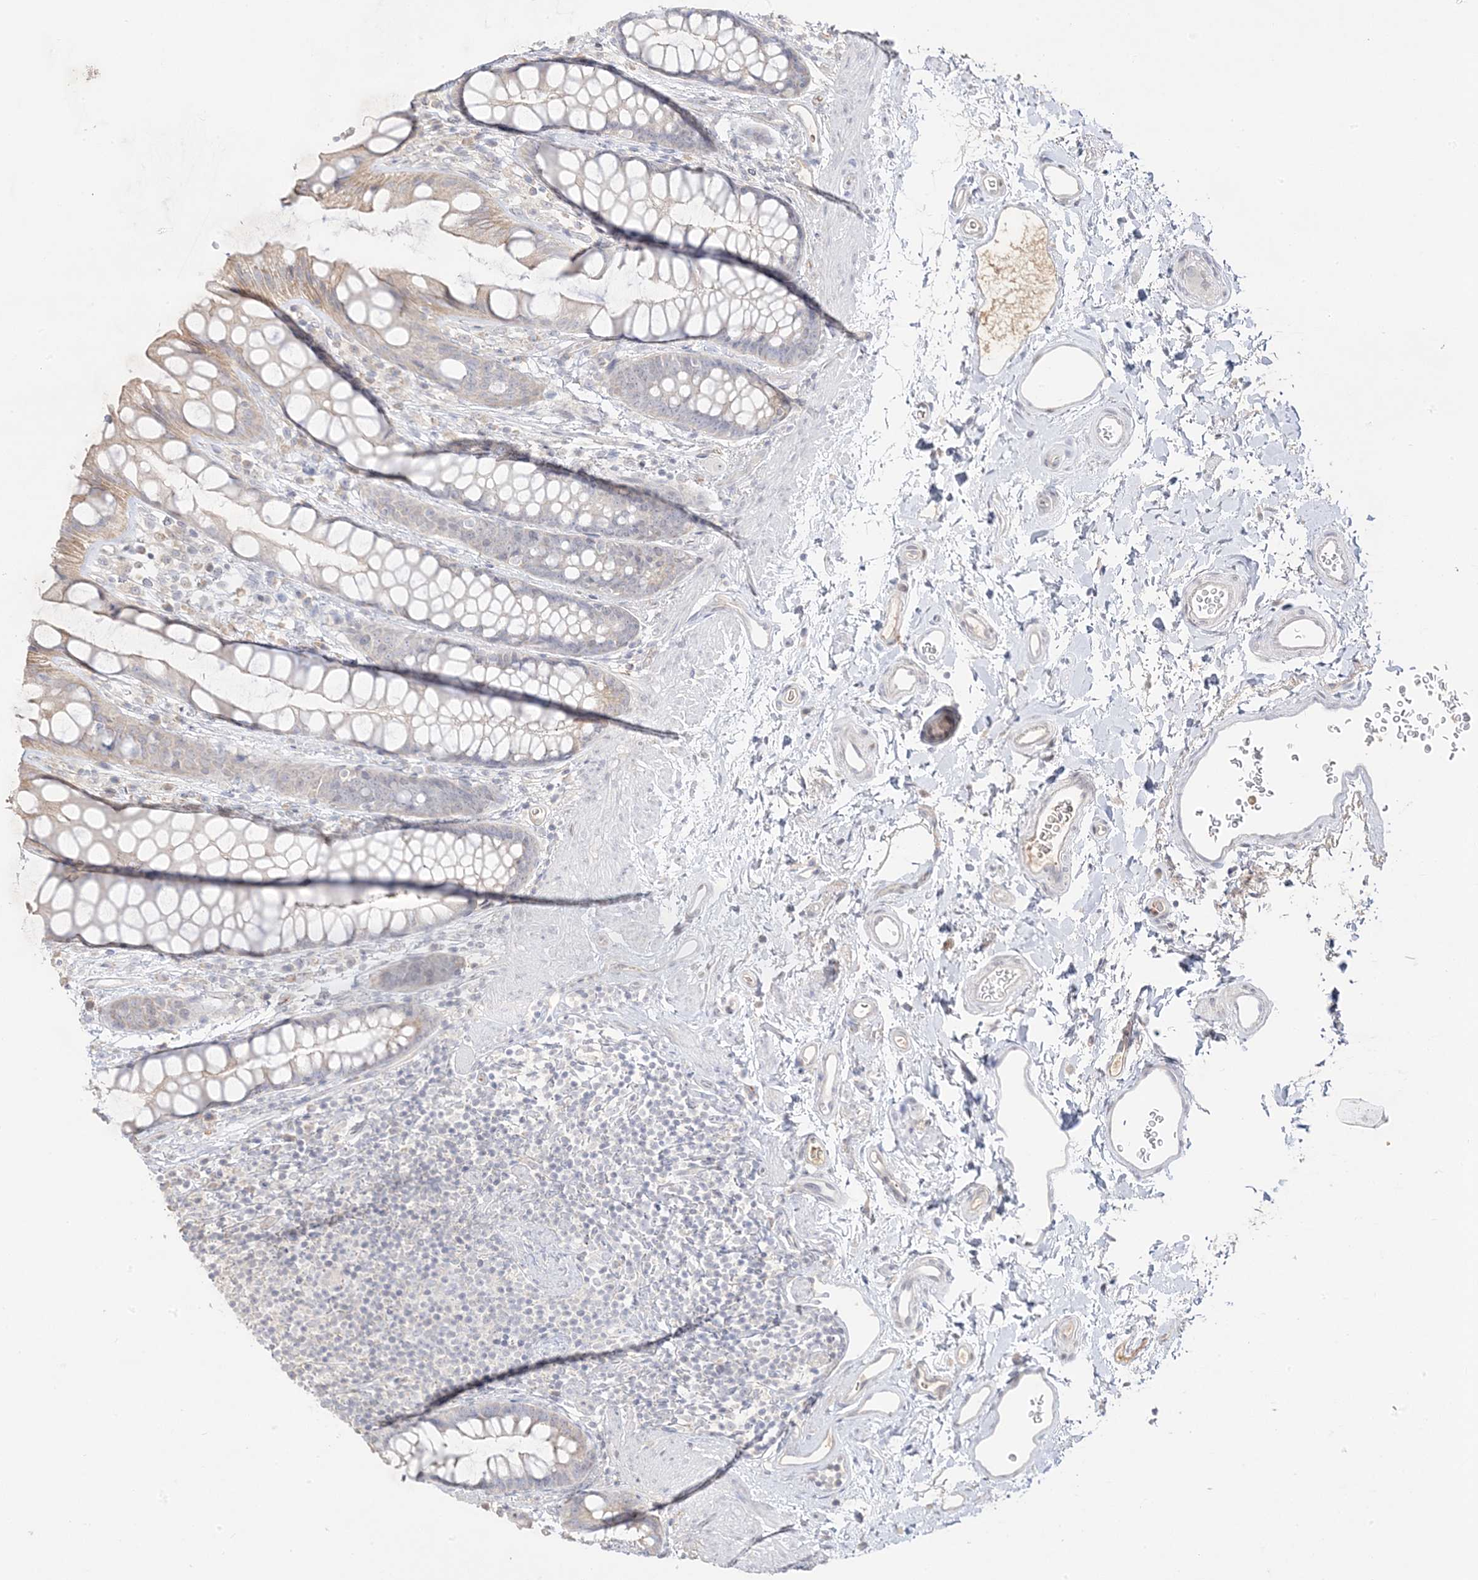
{"staining": {"intensity": "weak", "quantity": "<25%", "location": "cytoplasmic/membranous"}, "tissue": "rectum", "cell_type": "Glandular cells", "image_type": "normal", "snomed": [{"axis": "morphology", "description": "Normal tissue, NOS"}, {"axis": "topography", "description": "Rectum"}], "caption": "IHC of normal human rectum shows no expression in glandular cells. Brightfield microscopy of IHC stained with DAB (3,3'-diaminobenzidine) (brown) and hematoxylin (blue), captured at high magnification.", "gene": "TRANK1", "patient": {"sex": "female", "age": 65}}